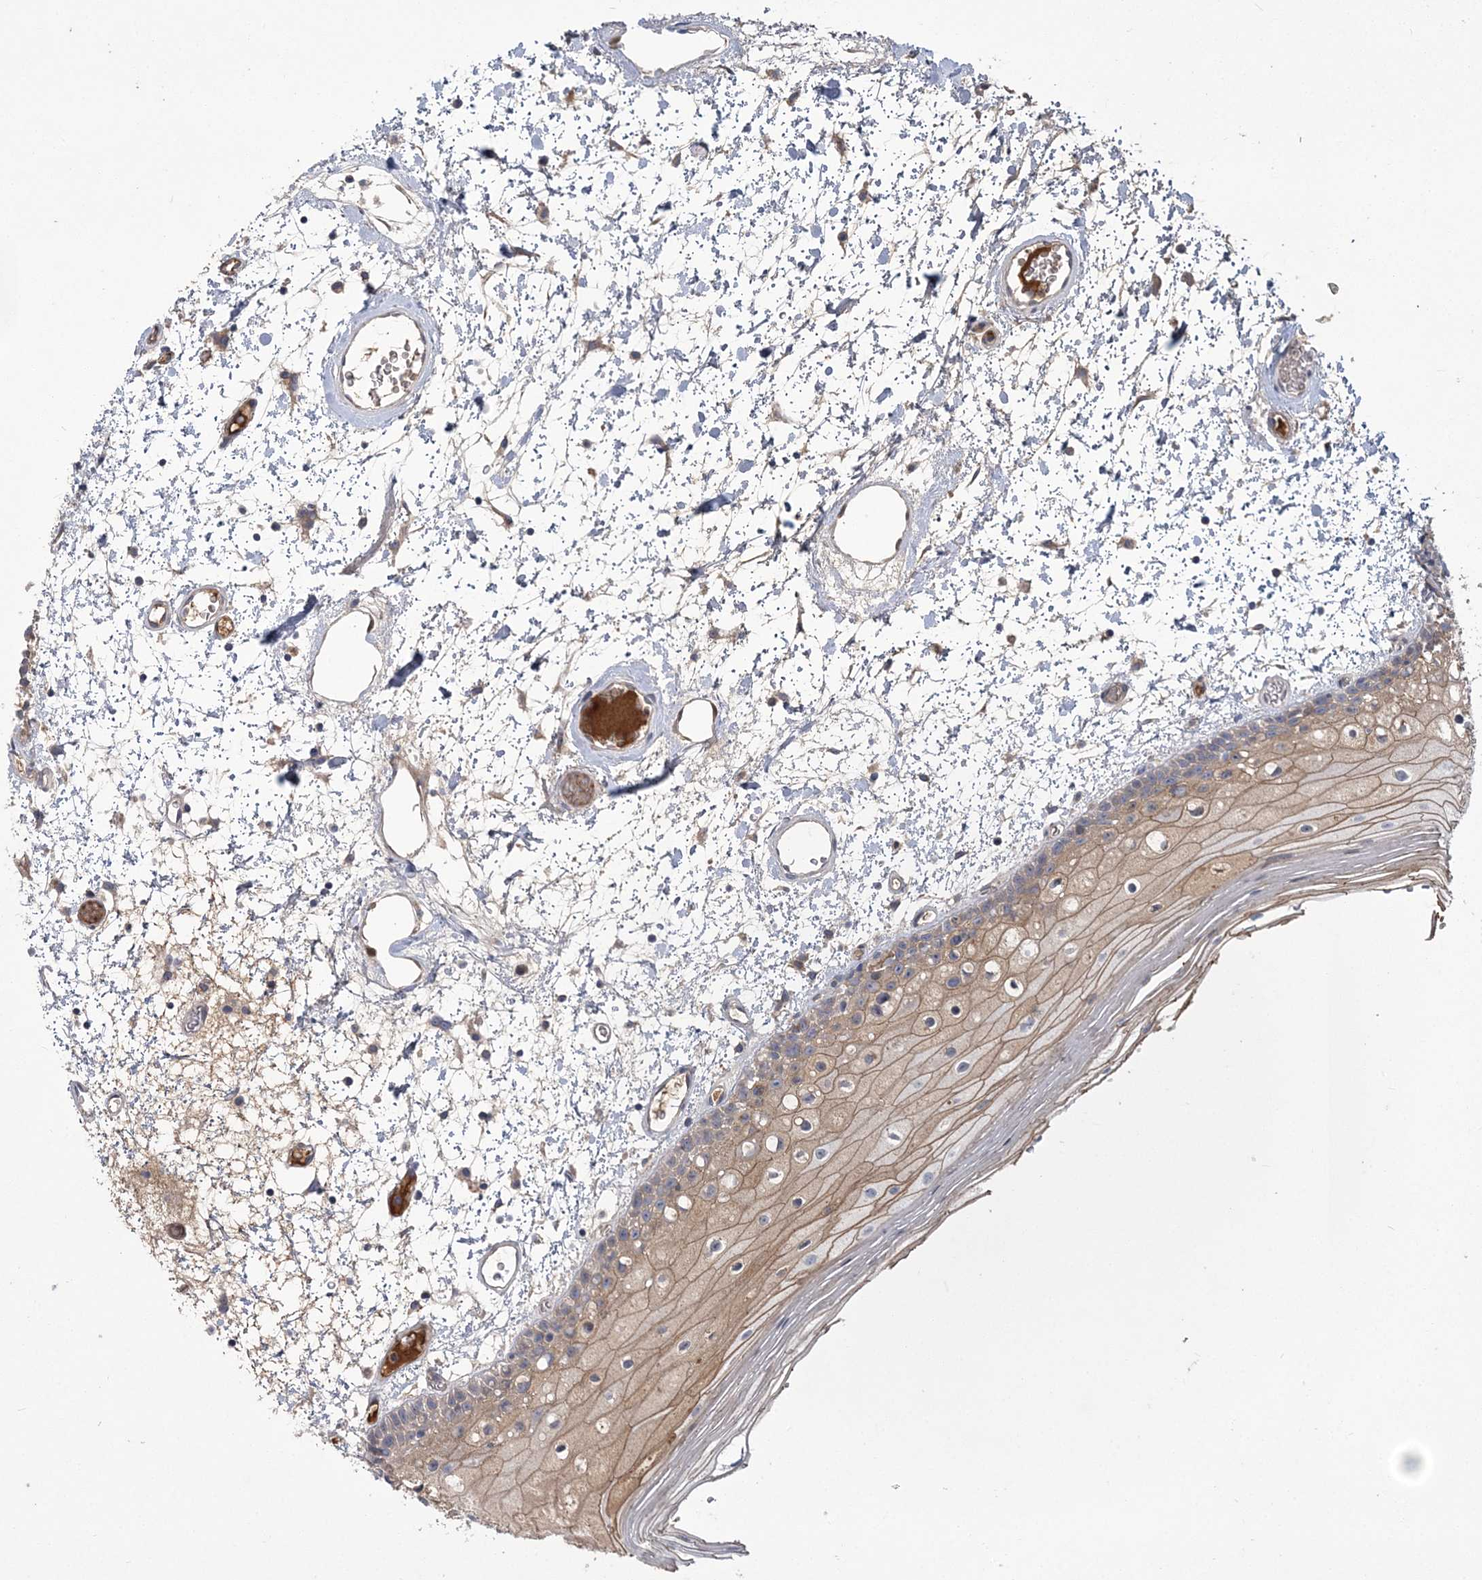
{"staining": {"intensity": "moderate", "quantity": ">75%", "location": "cytoplasmic/membranous"}, "tissue": "oral mucosa", "cell_type": "Squamous epithelial cells", "image_type": "normal", "snomed": [{"axis": "morphology", "description": "Normal tissue, NOS"}, {"axis": "topography", "description": "Oral tissue"}], "caption": "The image demonstrates immunohistochemical staining of normal oral mucosa. There is moderate cytoplasmic/membranous expression is seen in about >75% of squamous epithelial cells. (Stains: DAB in brown, nuclei in blue, Microscopy: brightfield microscopy at high magnification).", "gene": "WBP1L", "patient": {"sex": "male", "age": 52}}